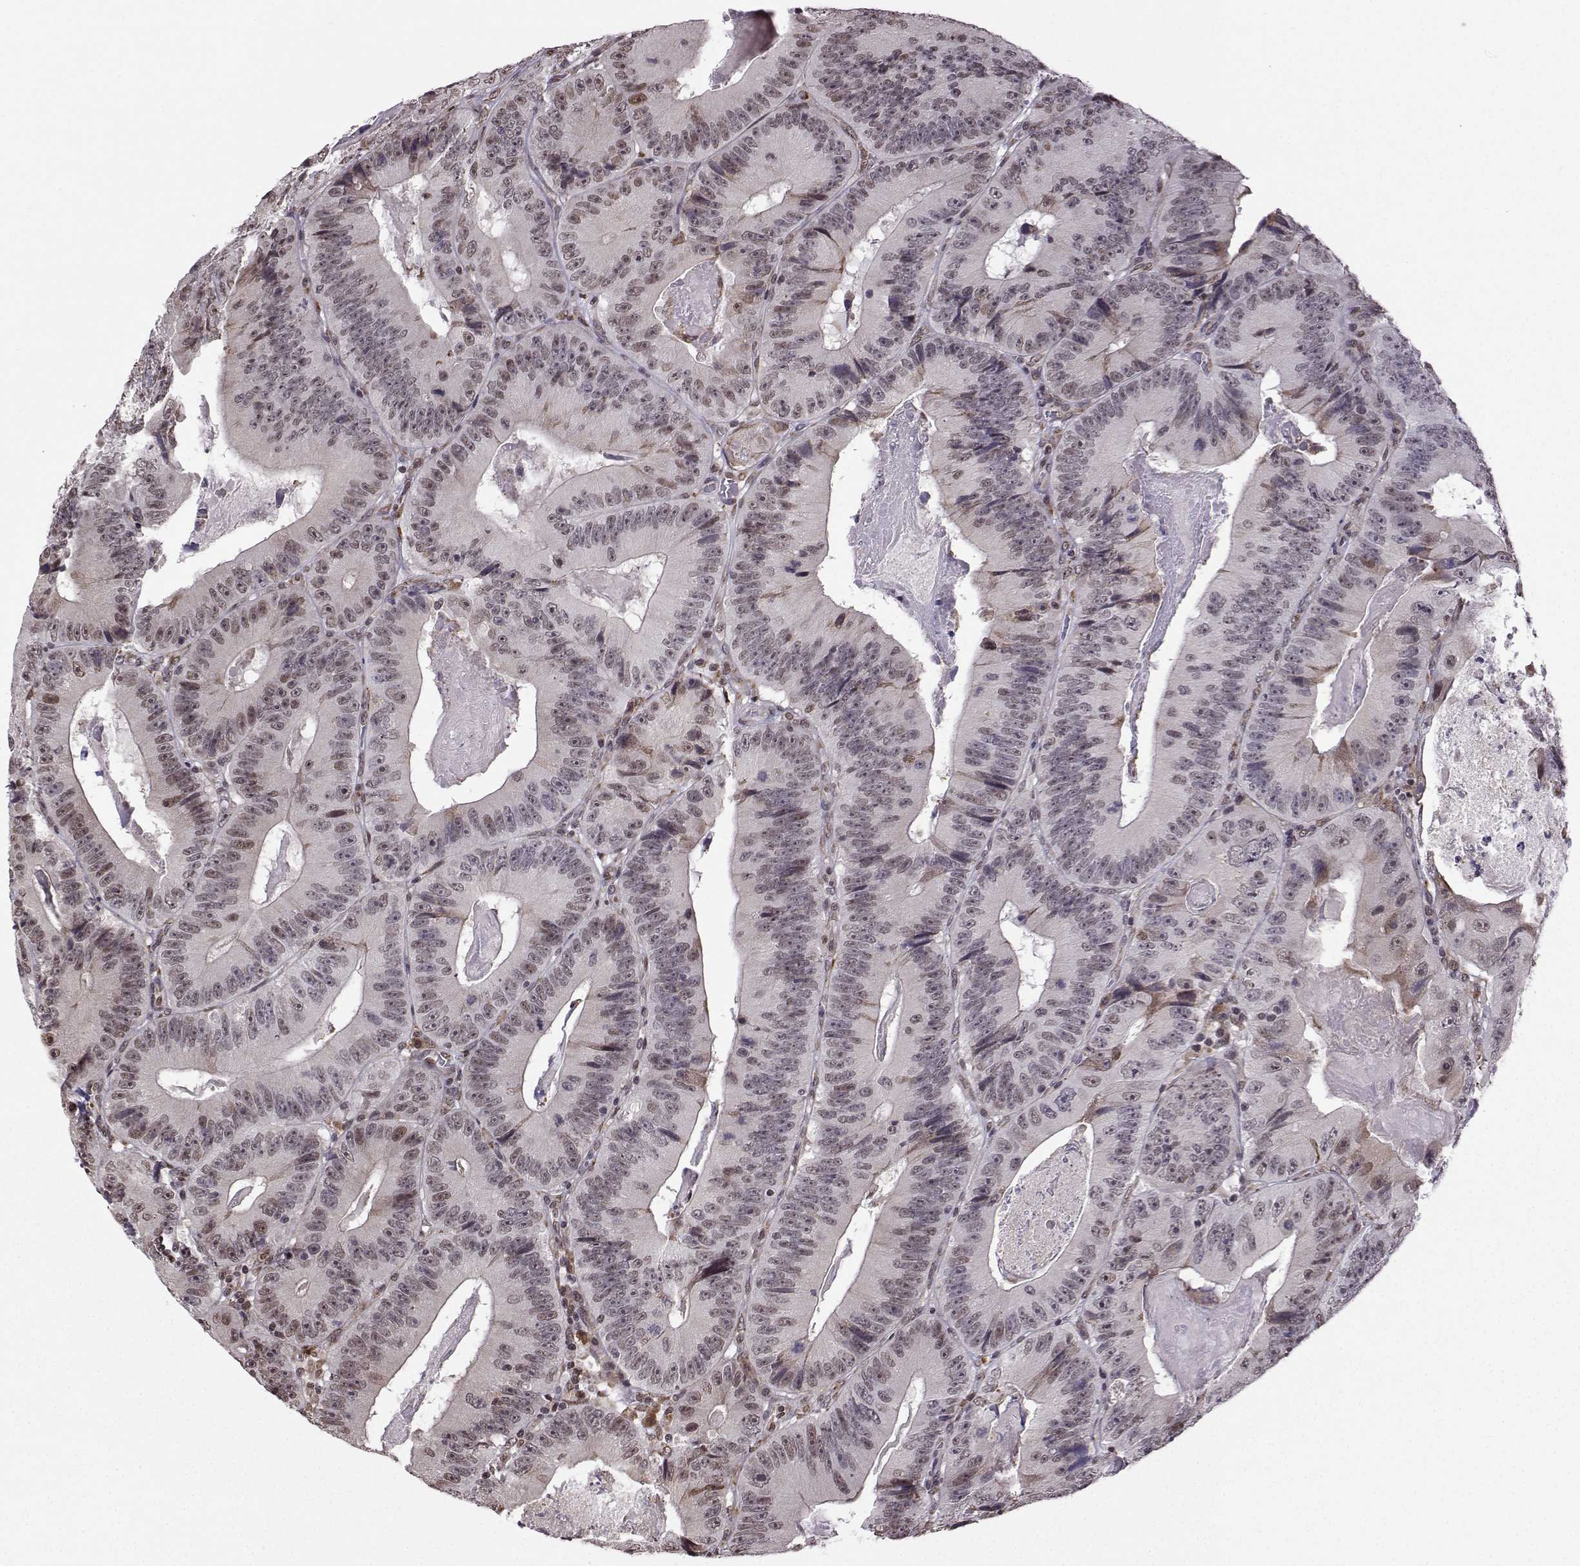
{"staining": {"intensity": "weak", "quantity": "<25%", "location": "nuclear"}, "tissue": "colorectal cancer", "cell_type": "Tumor cells", "image_type": "cancer", "snomed": [{"axis": "morphology", "description": "Adenocarcinoma, NOS"}, {"axis": "topography", "description": "Colon"}], "caption": "A micrograph of adenocarcinoma (colorectal) stained for a protein displays no brown staining in tumor cells. The staining is performed using DAB (3,3'-diaminobenzidine) brown chromogen with nuclei counter-stained in using hematoxylin.", "gene": "EZH1", "patient": {"sex": "female", "age": 86}}